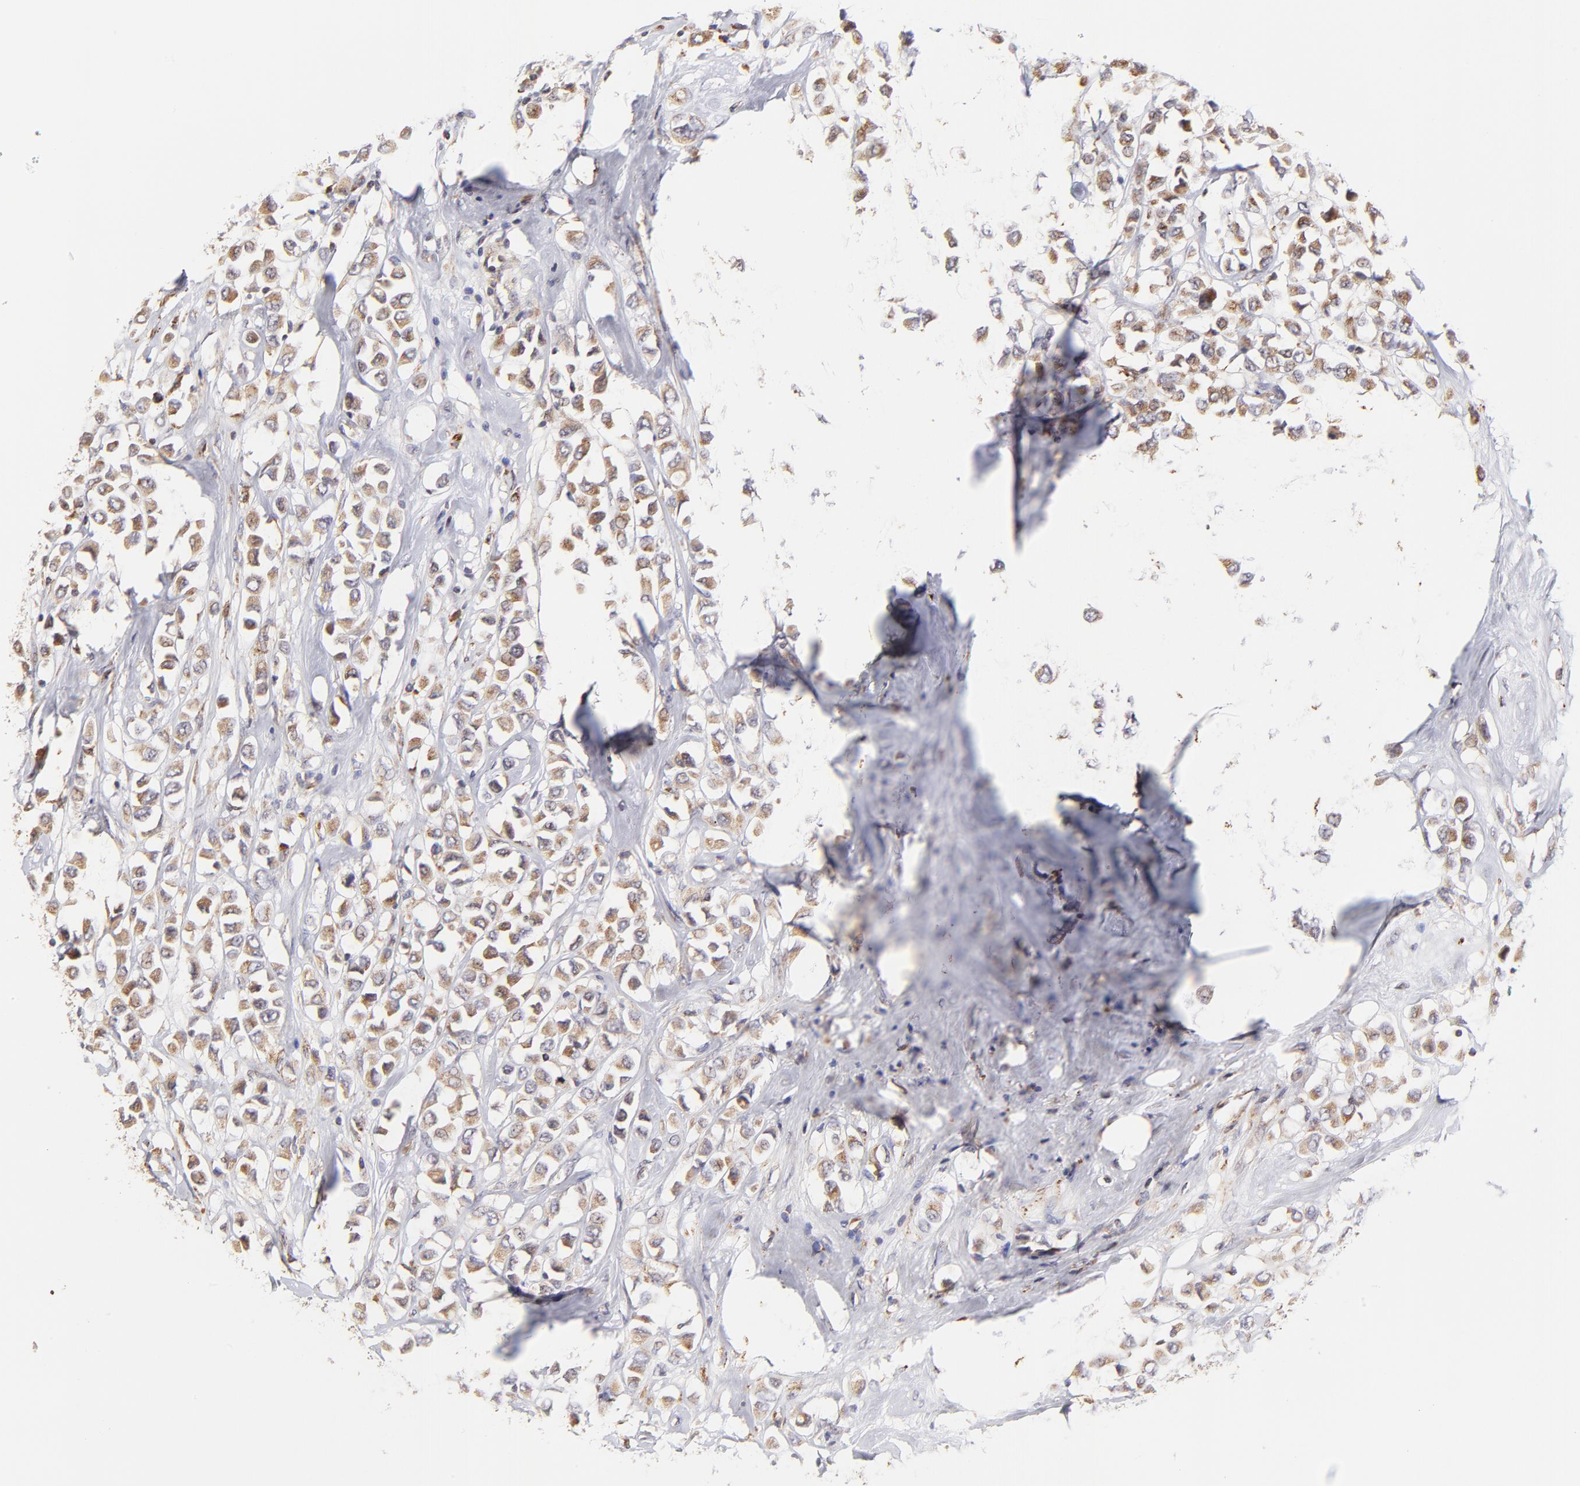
{"staining": {"intensity": "weak", "quantity": ">75%", "location": "cytoplasmic/membranous"}, "tissue": "breast cancer", "cell_type": "Tumor cells", "image_type": "cancer", "snomed": [{"axis": "morphology", "description": "Duct carcinoma"}, {"axis": "topography", "description": "Breast"}], "caption": "Immunohistochemistry histopathology image of breast cancer stained for a protein (brown), which exhibits low levels of weak cytoplasmic/membranous staining in approximately >75% of tumor cells.", "gene": "MAP2K7", "patient": {"sex": "female", "age": 61}}